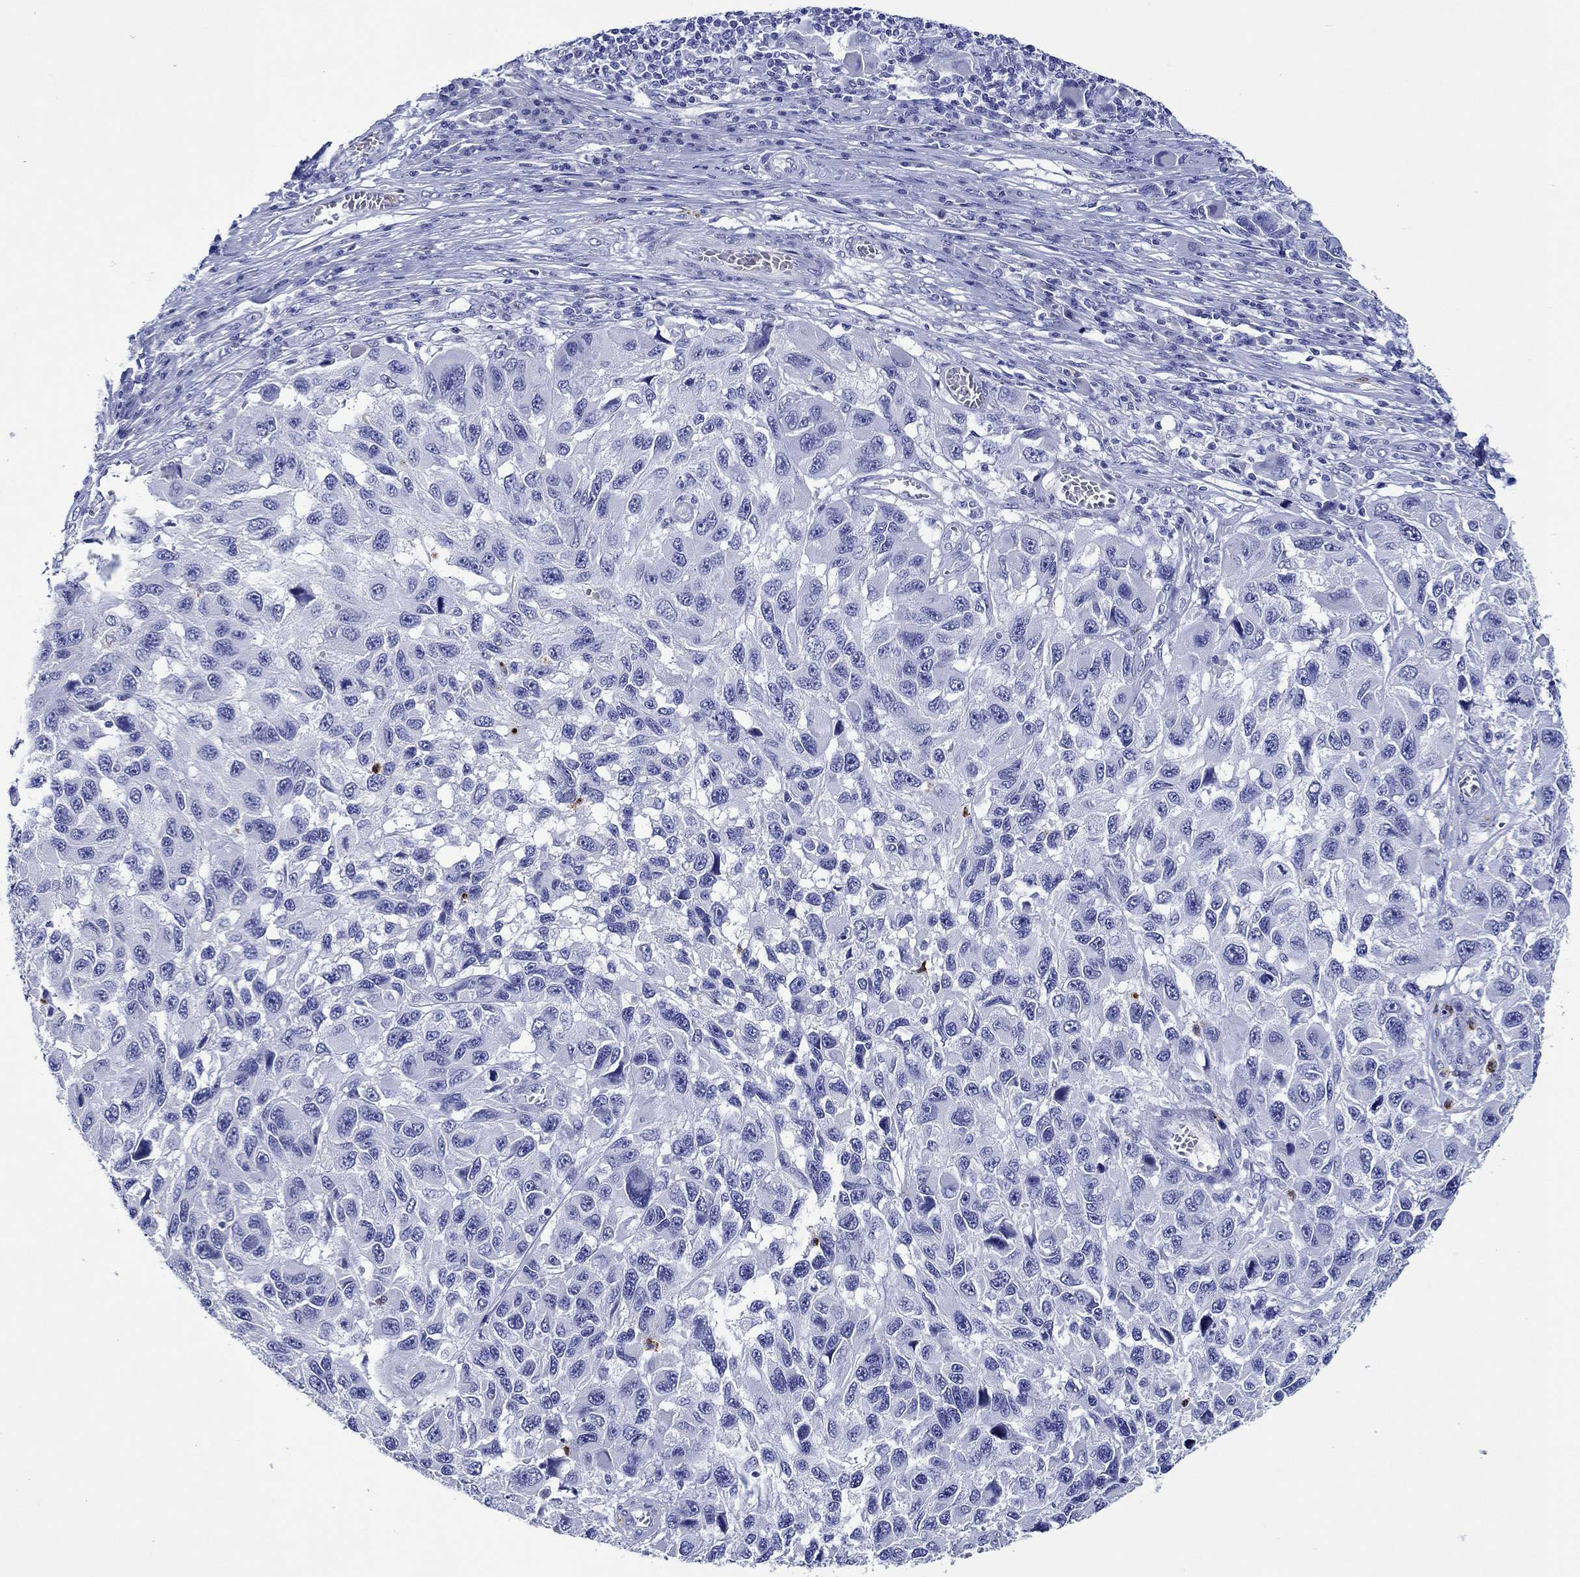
{"staining": {"intensity": "negative", "quantity": "none", "location": "none"}, "tissue": "melanoma", "cell_type": "Tumor cells", "image_type": "cancer", "snomed": [{"axis": "morphology", "description": "Malignant melanoma, NOS"}, {"axis": "topography", "description": "Skin"}], "caption": "Malignant melanoma was stained to show a protein in brown. There is no significant staining in tumor cells. (Brightfield microscopy of DAB immunohistochemistry at high magnification).", "gene": "EPX", "patient": {"sex": "male", "age": 53}}